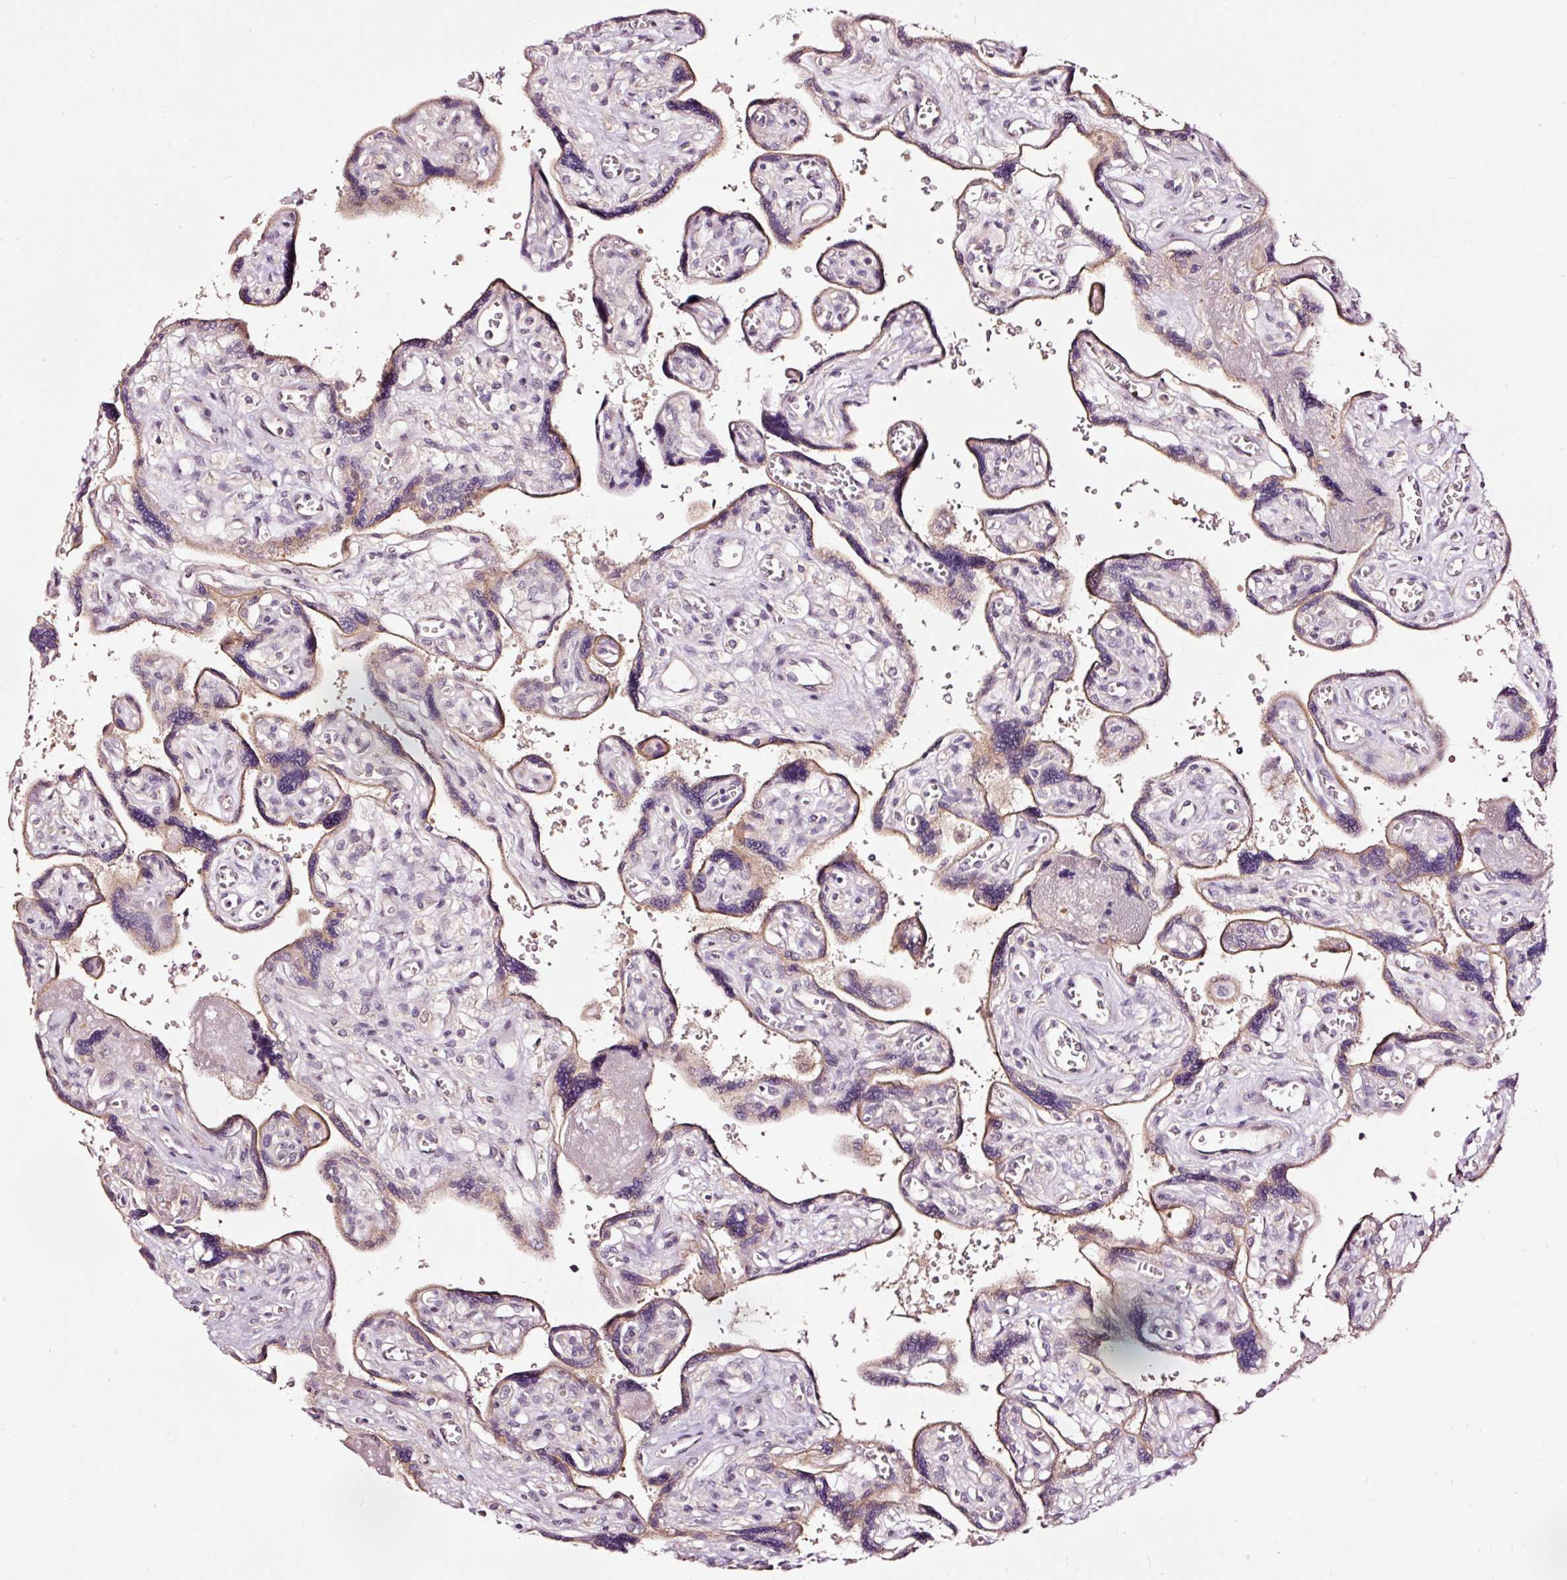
{"staining": {"intensity": "moderate", "quantity": "25%-75%", "location": "cytoplasmic/membranous"}, "tissue": "placenta", "cell_type": "Trophoblastic cells", "image_type": "normal", "snomed": [{"axis": "morphology", "description": "Normal tissue, NOS"}, {"axis": "topography", "description": "Placenta"}], "caption": "This micrograph reveals normal placenta stained with immunohistochemistry to label a protein in brown. The cytoplasmic/membranous of trophoblastic cells show moderate positivity for the protein. Nuclei are counter-stained blue.", "gene": "UTP14A", "patient": {"sex": "female", "age": 39}}